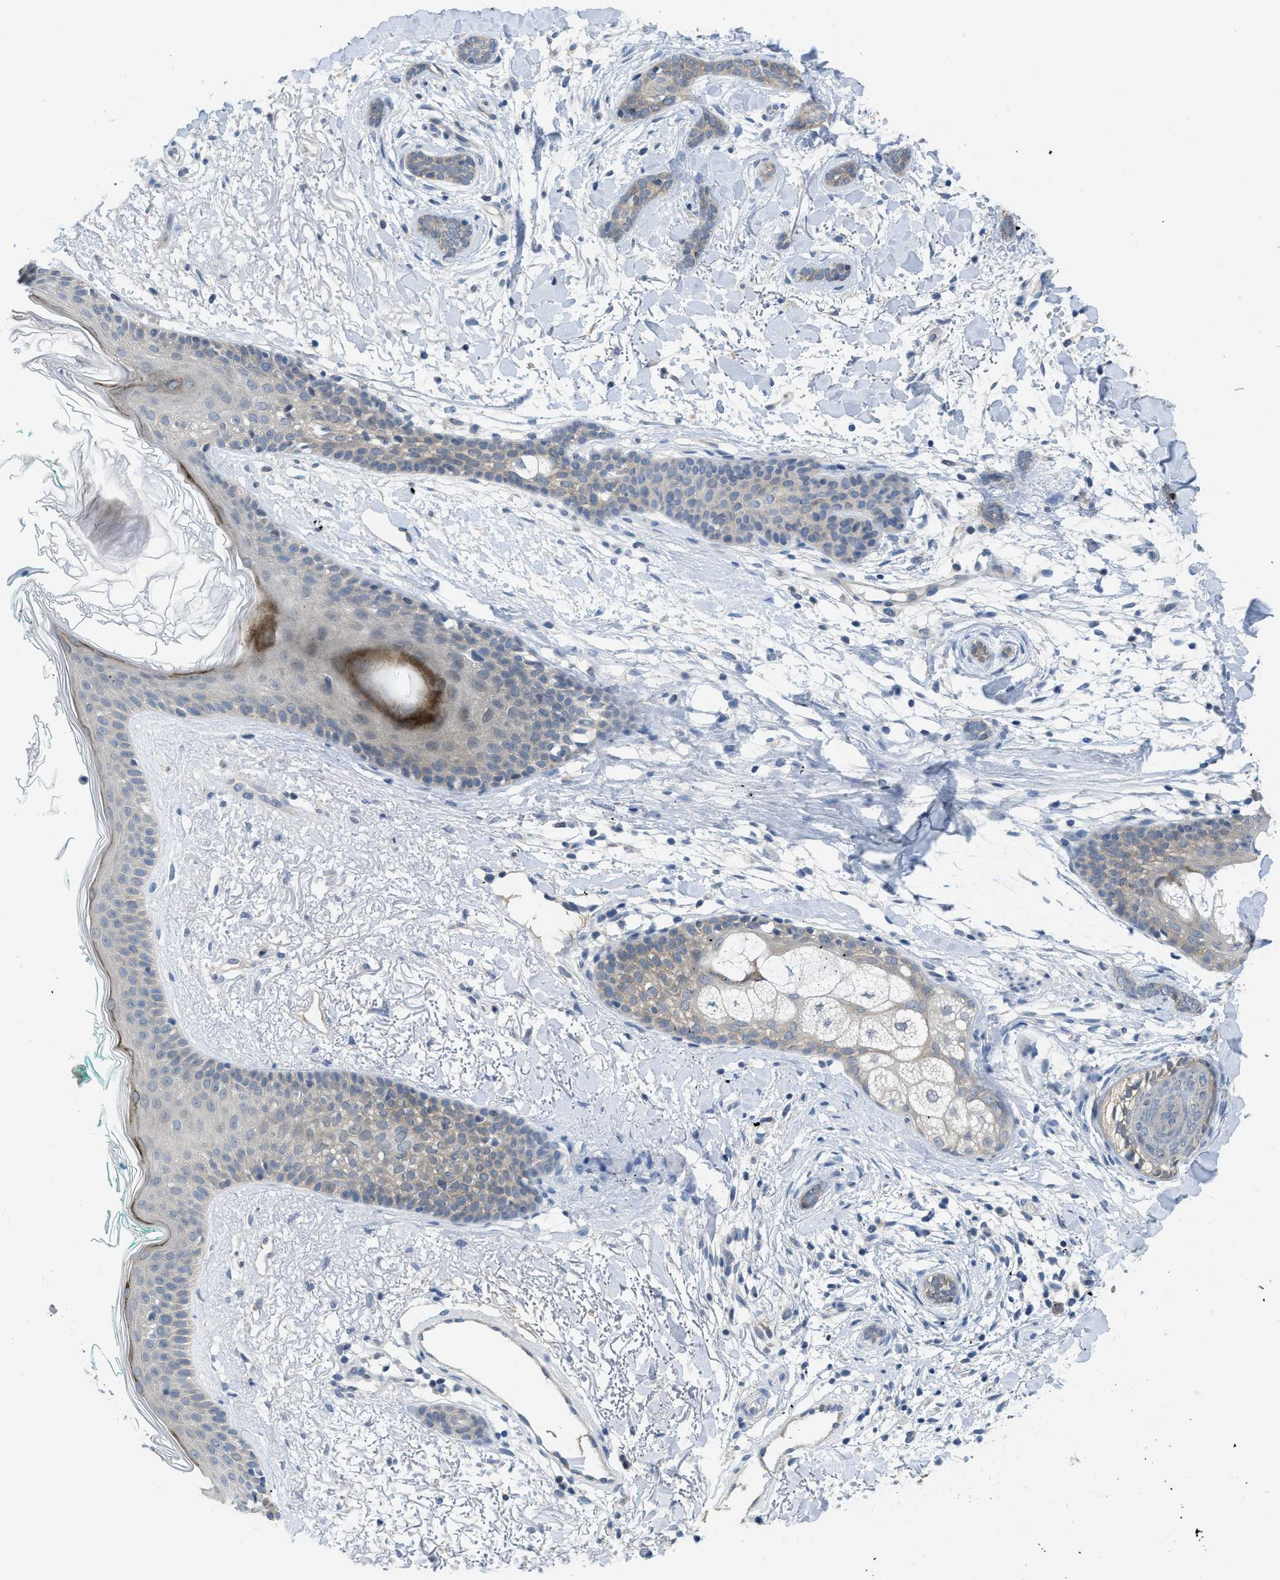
{"staining": {"intensity": "weak", "quantity": "25%-75%", "location": "cytoplasmic/membranous"}, "tissue": "skin cancer", "cell_type": "Tumor cells", "image_type": "cancer", "snomed": [{"axis": "morphology", "description": "Basal cell carcinoma"}, {"axis": "morphology", "description": "Adnexal tumor, benign"}, {"axis": "topography", "description": "Skin"}], "caption": "Human basal cell carcinoma (skin) stained with a brown dye shows weak cytoplasmic/membranous positive staining in about 25%-75% of tumor cells.", "gene": "TNFAIP1", "patient": {"sex": "female", "age": 42}}